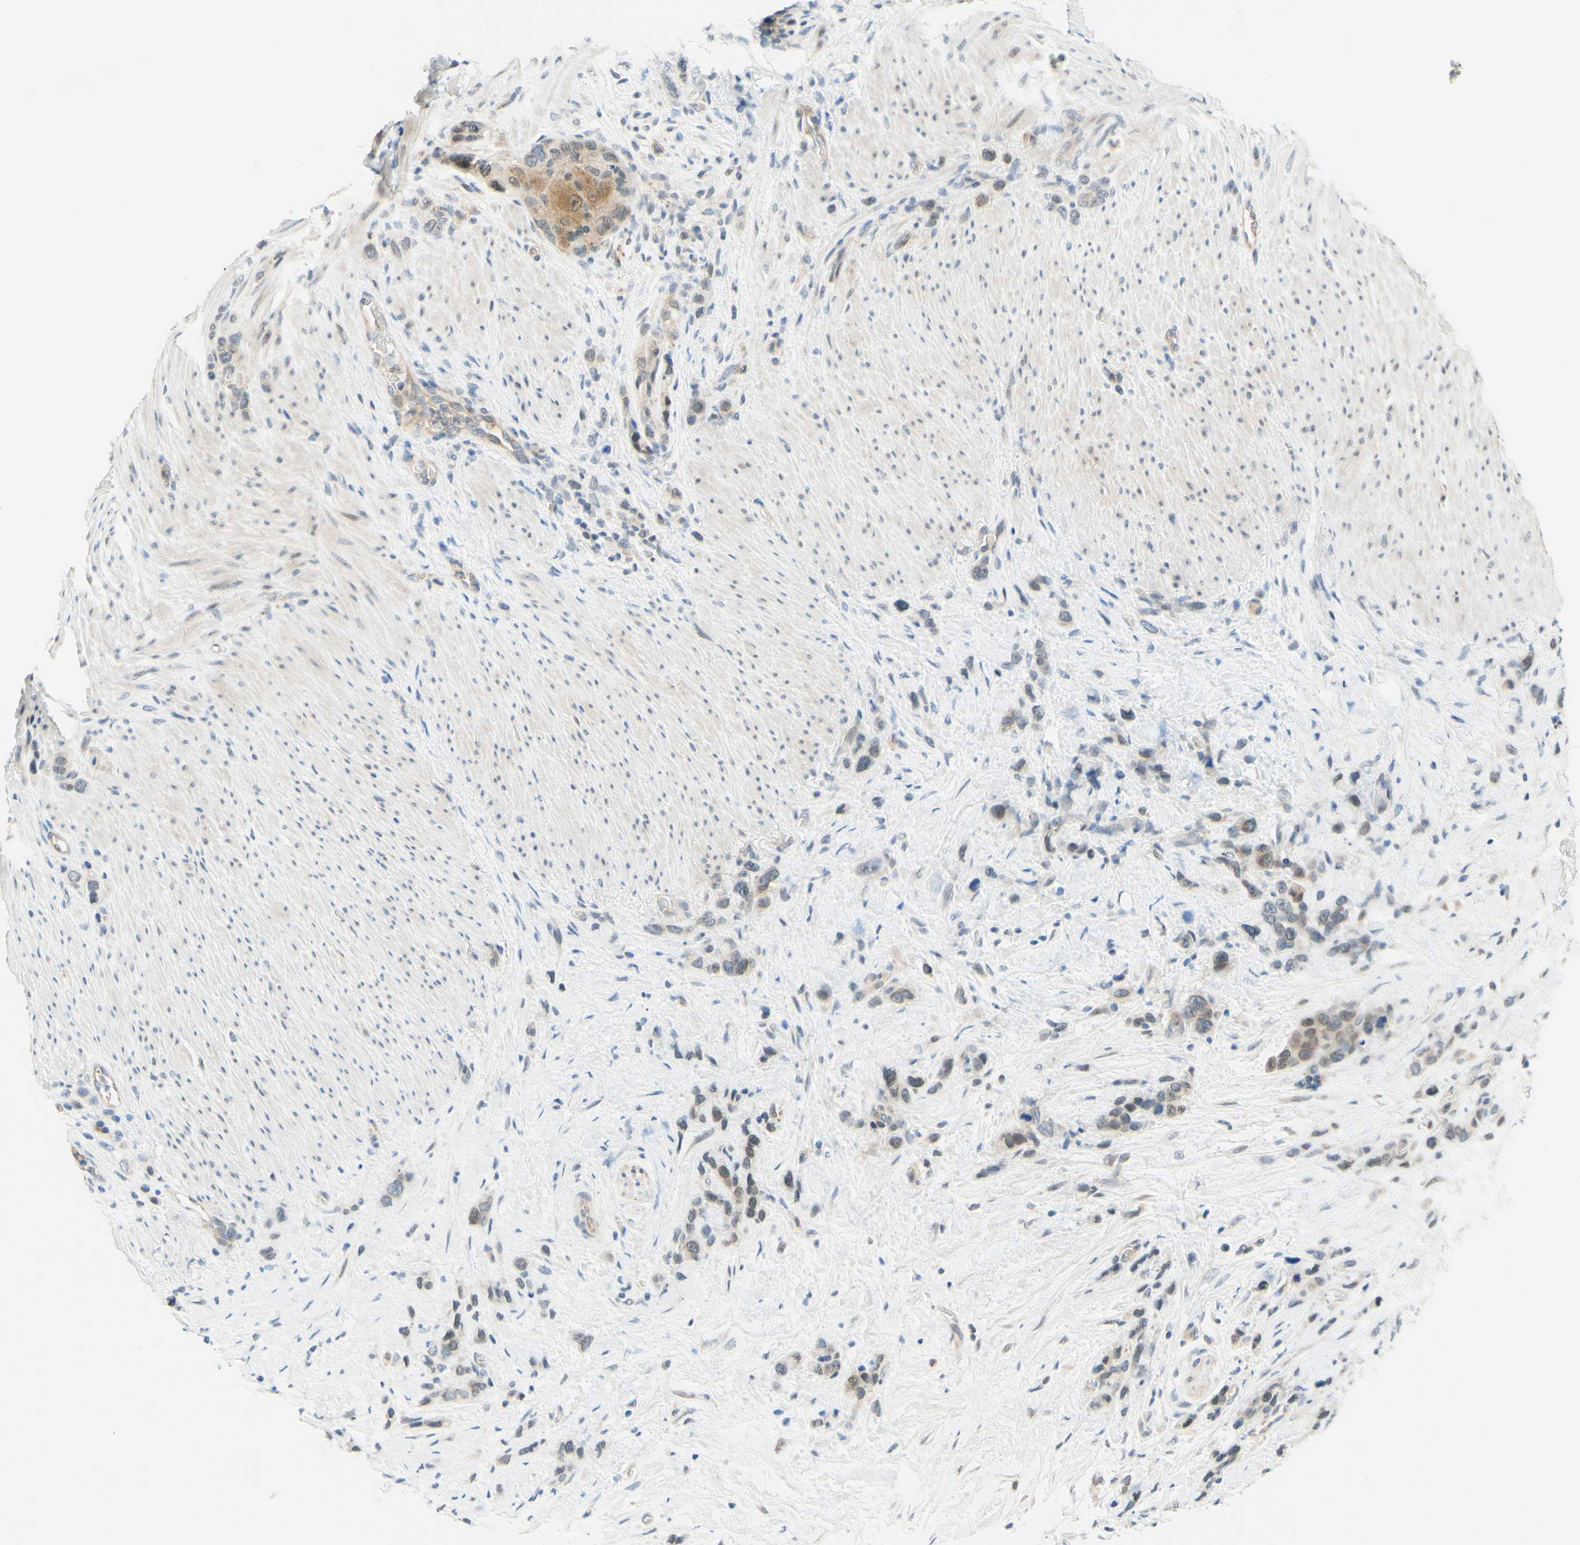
{"staining": {"intensity": "weak", "quantity": "<25%", "location": "cytoplasmic/membranous"}, "tissue": "stomach cancer", "cell_type": "Tumor cells", "image_type": "cancer", "snomed": [{"axis": "morphology", "description": "Adenocarcinoma, NOS"}, {"axis": "morphology", "description": "Adenocarcinoma, High grade"}, {"axis": "topography", "description": "Stomach, upper"}, {"axis": "topography", "description": "Stomach, lower"}], "caption": "DAB immunohistochemical staining of stomach cancer reveals no significant positivity in tumor cells.", "gene": "C2CD2L", "patient": {"sex": "female", "age": 65}}